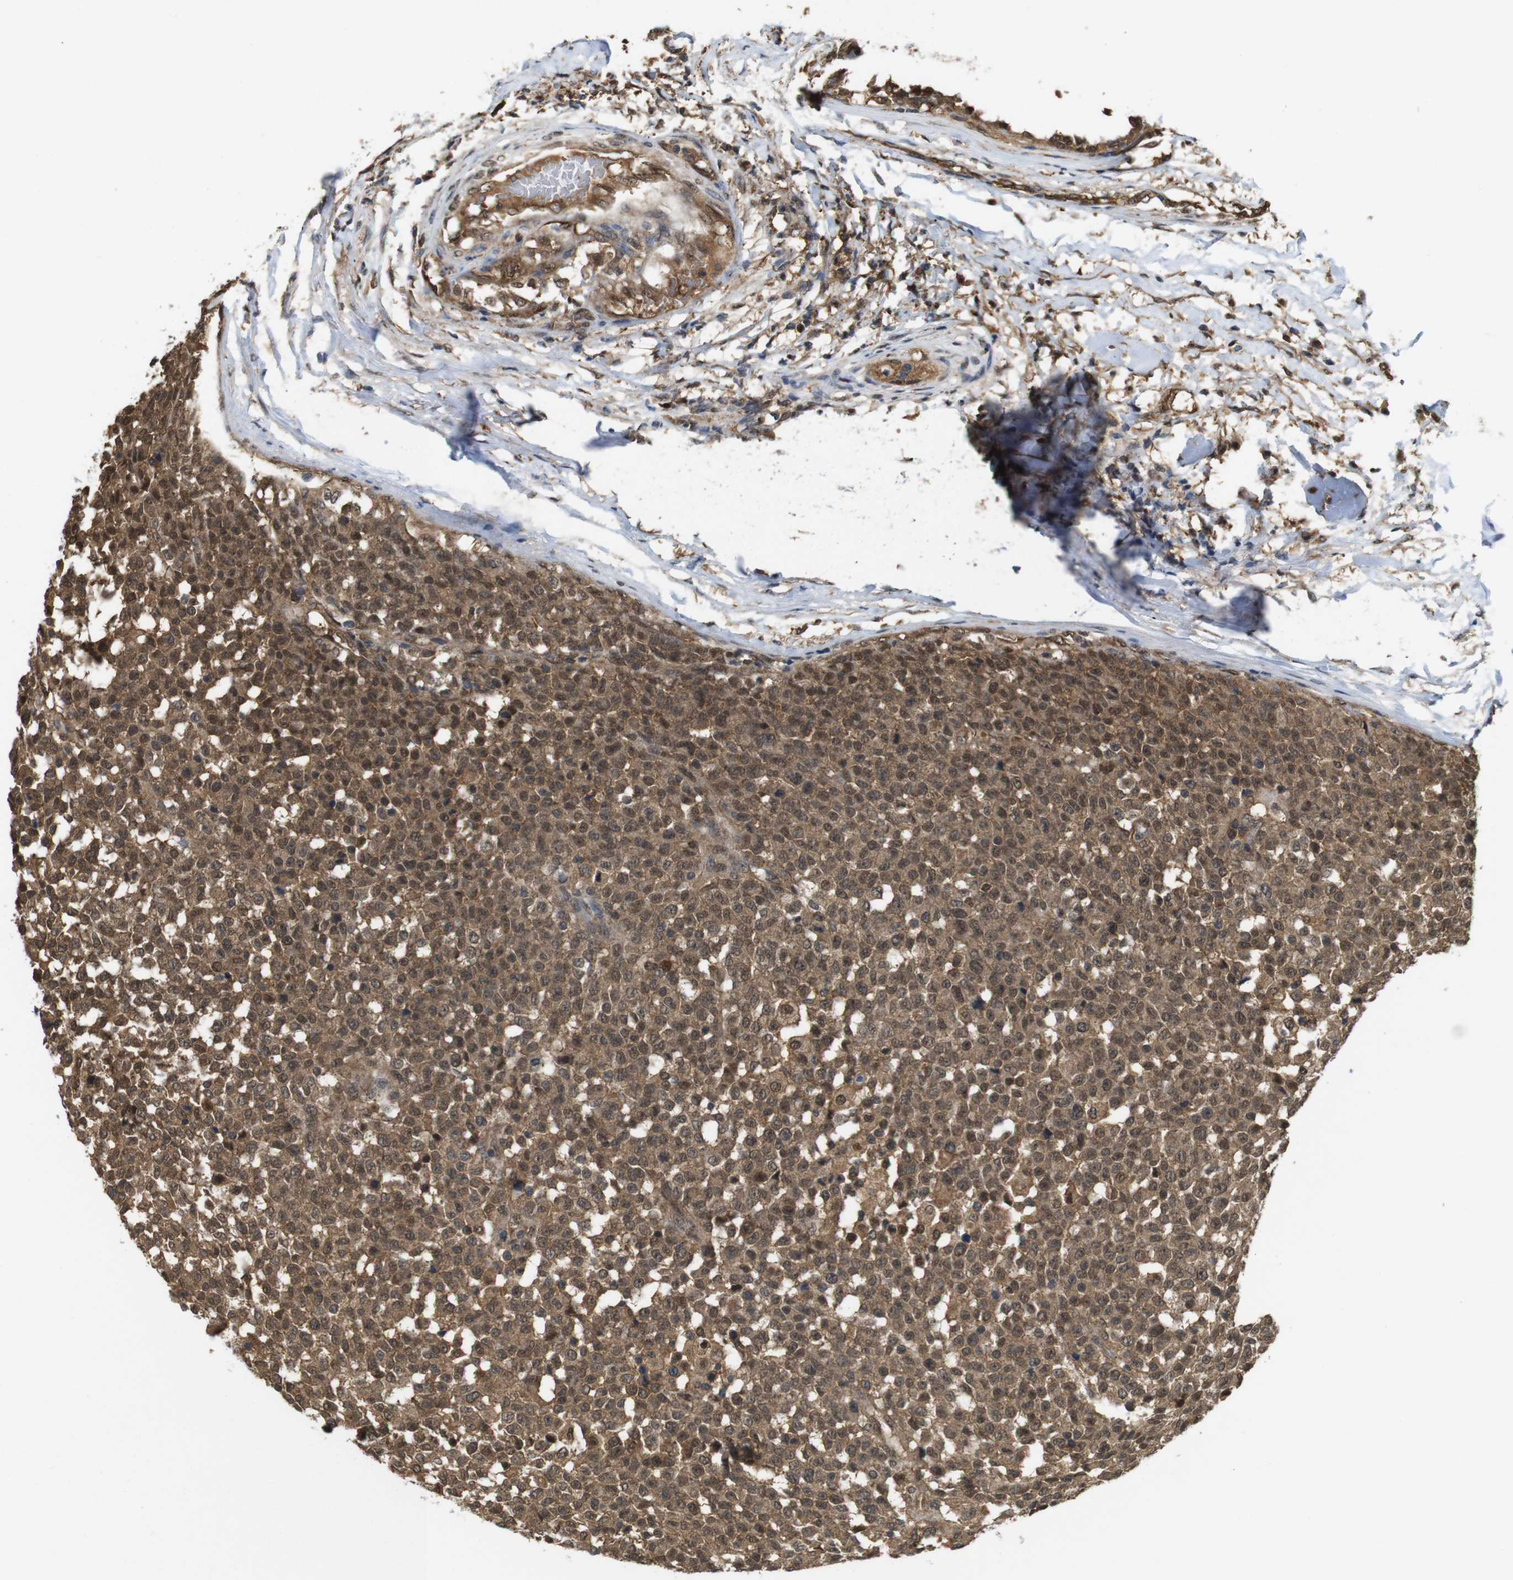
{"staining": {"intensity": "moderate", "quantity": ">75%", "location": "cytoplasmic/membranous,nuclear"}, "tissue": "testis cancer", "cell_type": "Tumor cells", "image_type": "cancer", "snomed": [{"axis": "morphology", "description": "Seminoma, NOS"}, {"axis": "topography", "description": "Testis"}], "caption": "A histopathology image showing moderate cytoplasmic/membranous and nuclear expression in about >75% of tumor cells in seminoma (testis), as visualized by brown immunohistochemical staining.", "gene": "YWHAG", "patient": {"sex": "male", "age": 59}}